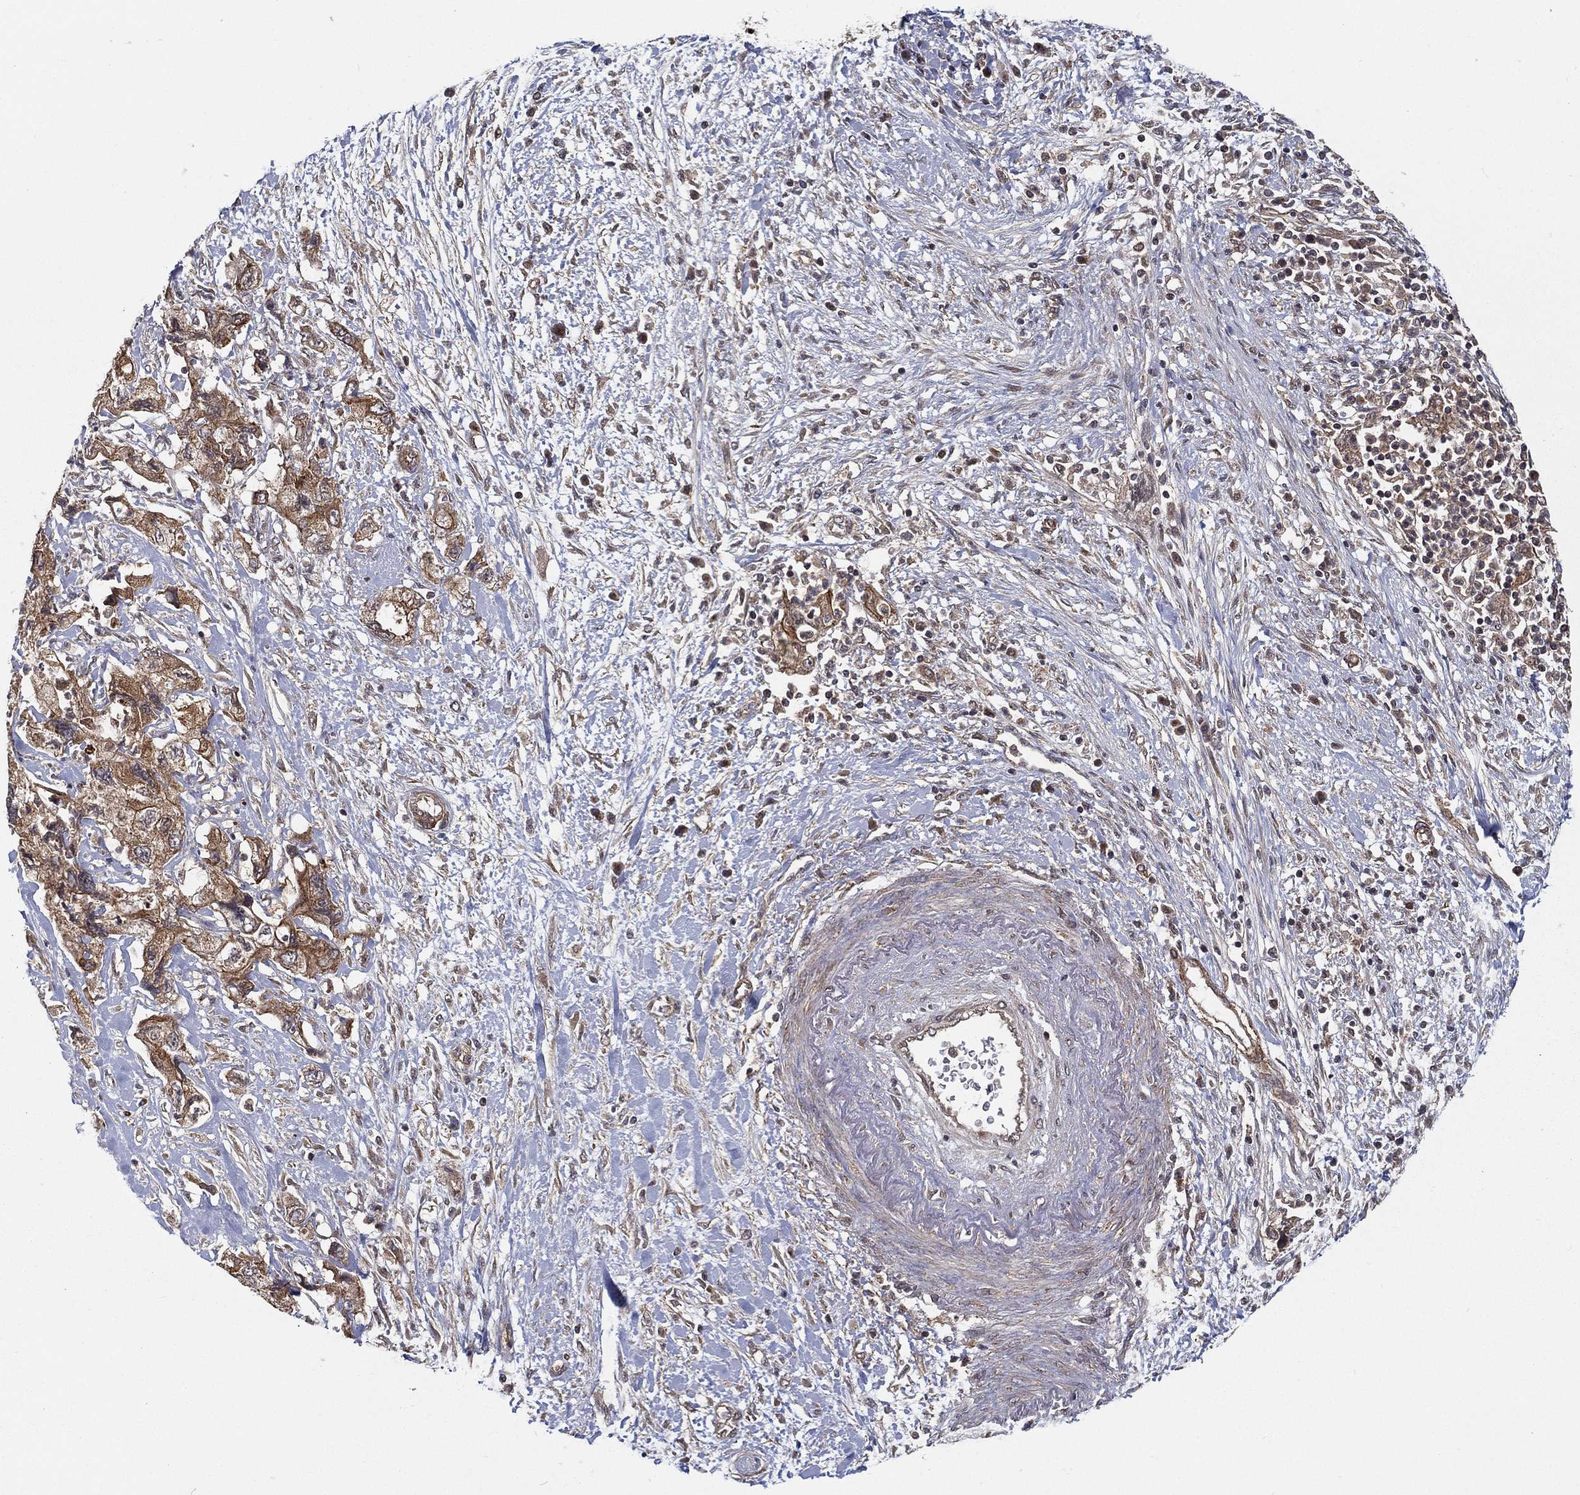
{"staining": {"intensity": "strong", "quantity": ">75%", "location": "cytoplasmic/membranous"}, "tissue": "pancreatic cancer", "cell_type": "Tumor cells", "image_type": "cancer", "snomed": [{"axis": "morphology", "description": "Adenocarcinoma, NOS"}, {"axis": "topography", "description": "Pancreas"}], "caption": "The micrograph shows immunohistochemical staining of pancreatic adenocarcinoma. There is strong cytoplasmic/membranous expression is identified in approximately >75% of tumor cells.", "gene": "UACA", "patient": {"sex": "female", "age": 73}}